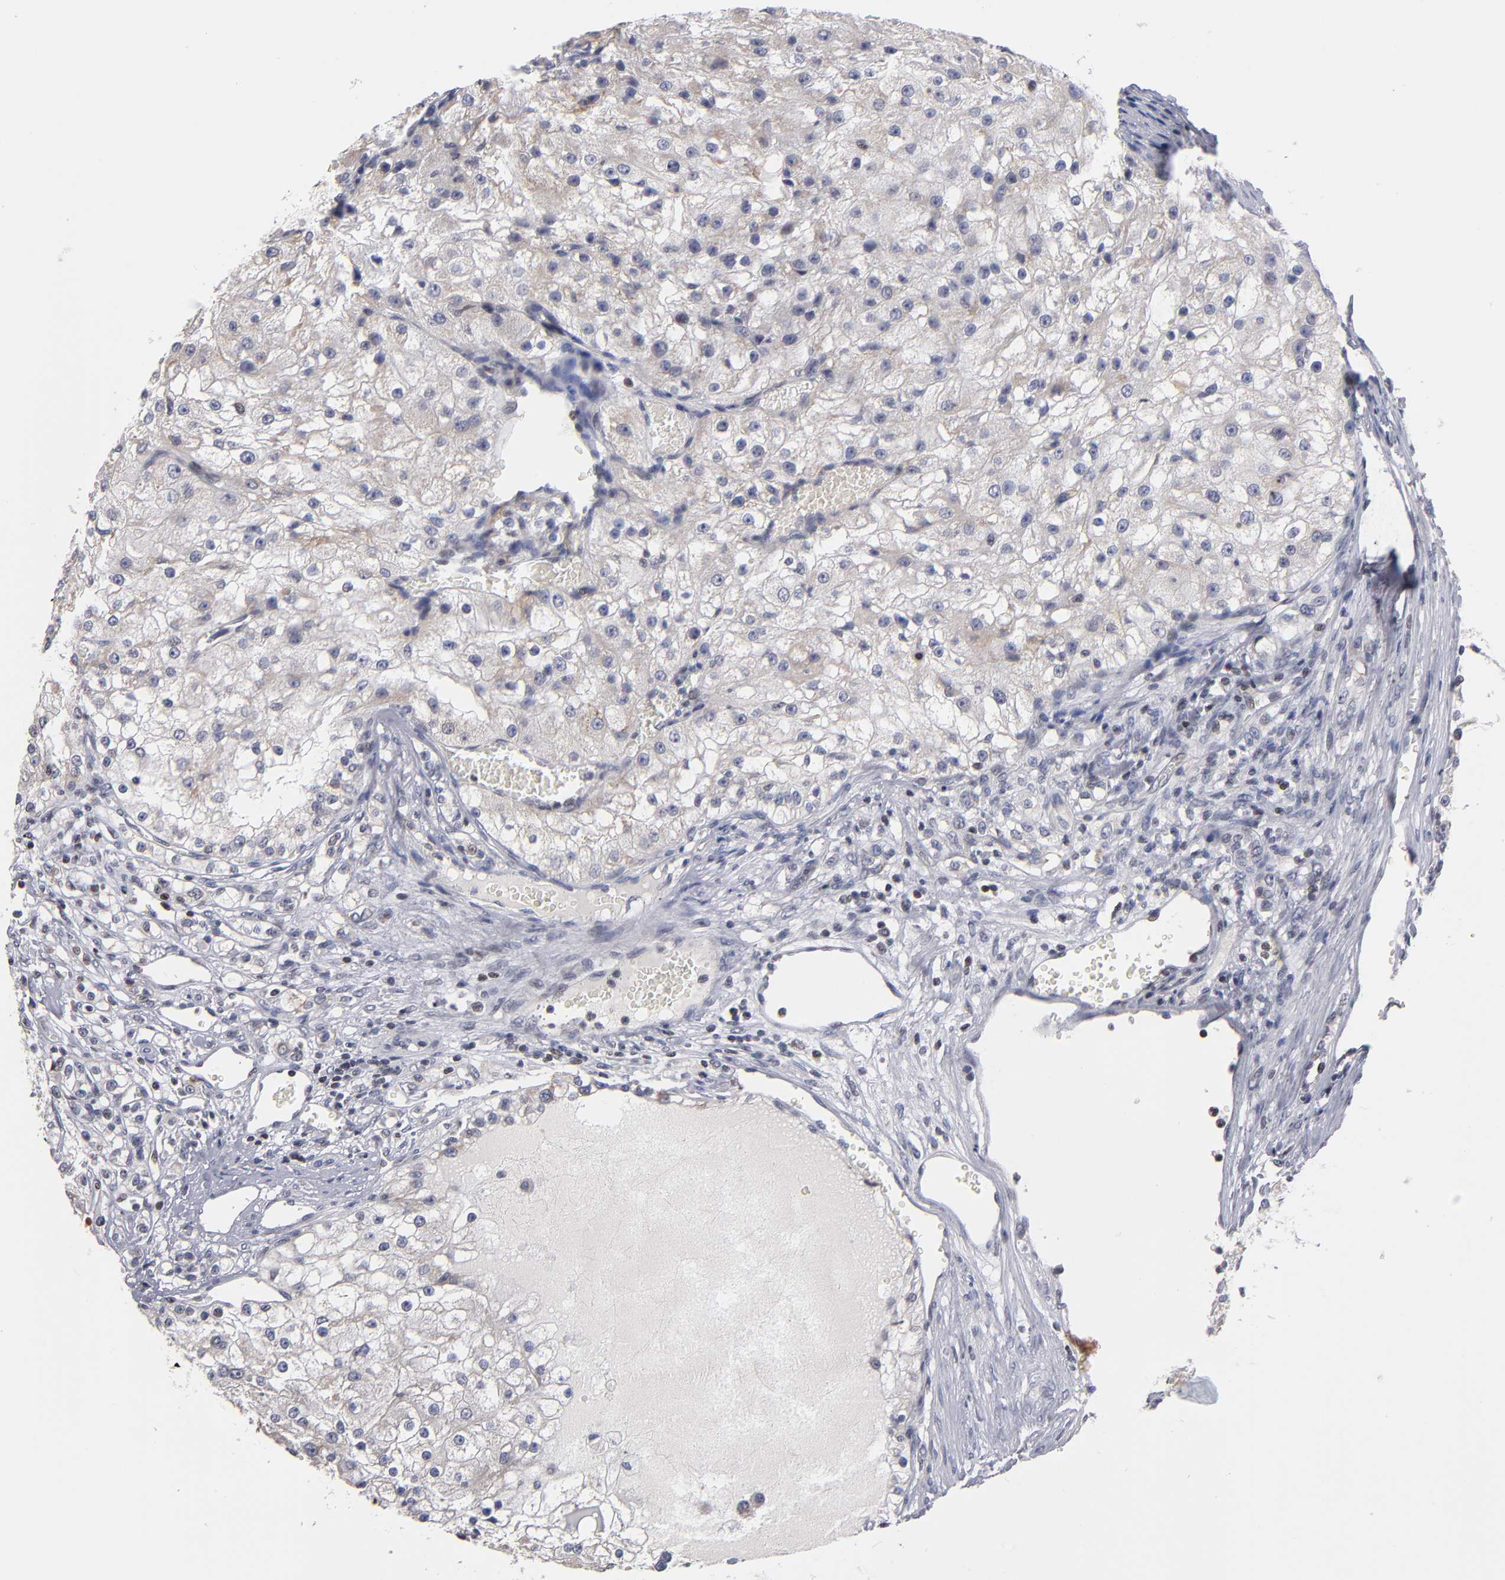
{"staining": {"intensity": "weak", "quantity": "25%-75%", "location": "cytoplasmic/membranous"}, "tissue": "renal cancer", "cell_type": "Tumor cells", "image_type": "cancer", "snomed": [{"axis": "morphology", "description": "Adenocarcinoma, NOS"}, {"axis": "topography", "description": "Kidney"}], "caption": "This micrograph shows IHC staining of renal cancer (adenocarcinoma), with low weak cytoplasmic/membranous expression in about 25%-75% of tumor cells.", "gene": "ODF2", "patient": {"sex": "female", "age": 74}}